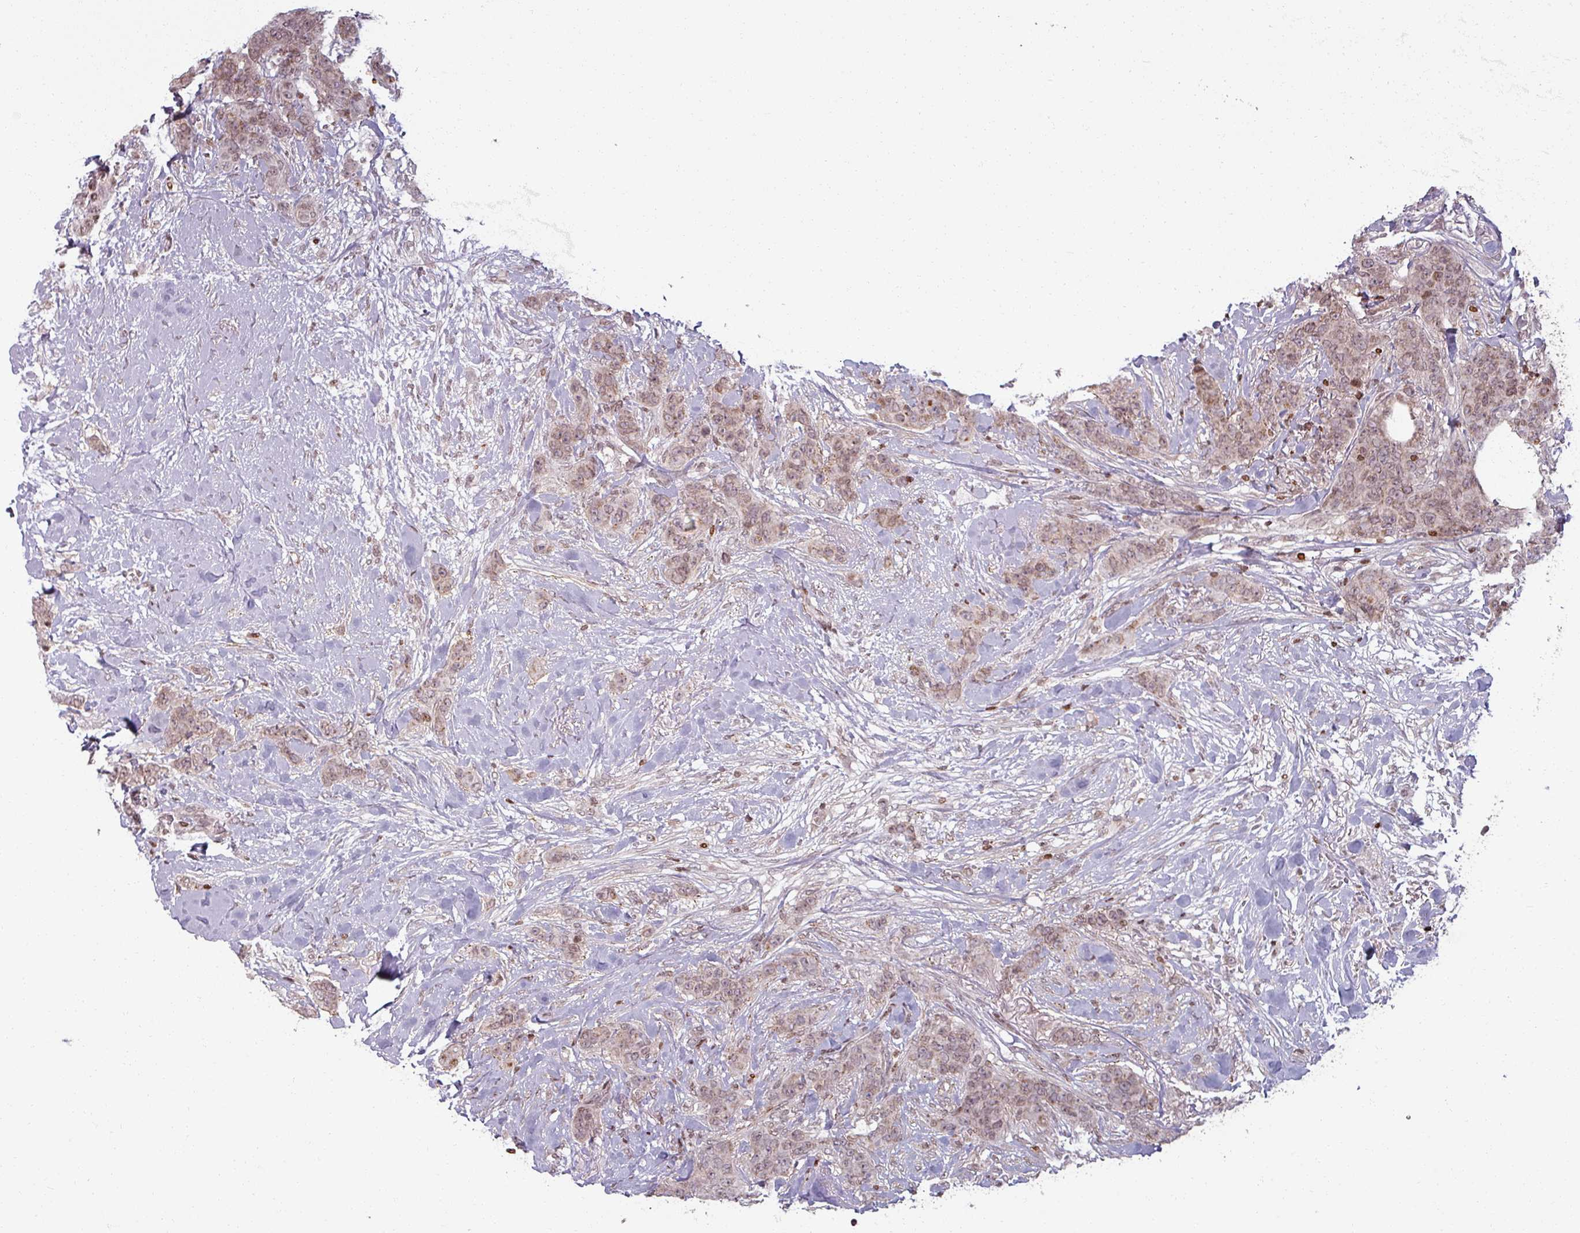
{"staining": {"intensity": "weak", "quantity": ">75%", "location": "cytoplasmic/membranous,nuclear"}, "tissue": "breast cancer", "cell_type": "Tumor cells", "image_type": "cancer", "snomed": [{"axis": "morphology", "description": "Duct carcinoma"}, {"axis": "topography", "description": "Breast"}], "caption": "Protein expression analysis of human breast cancer reveals weak cytoplasmic/membranous and nuclear staining in about >75% of tumor cells.", "gene": "NCOR1", "patient": {"sex": "female", "age": 40}}